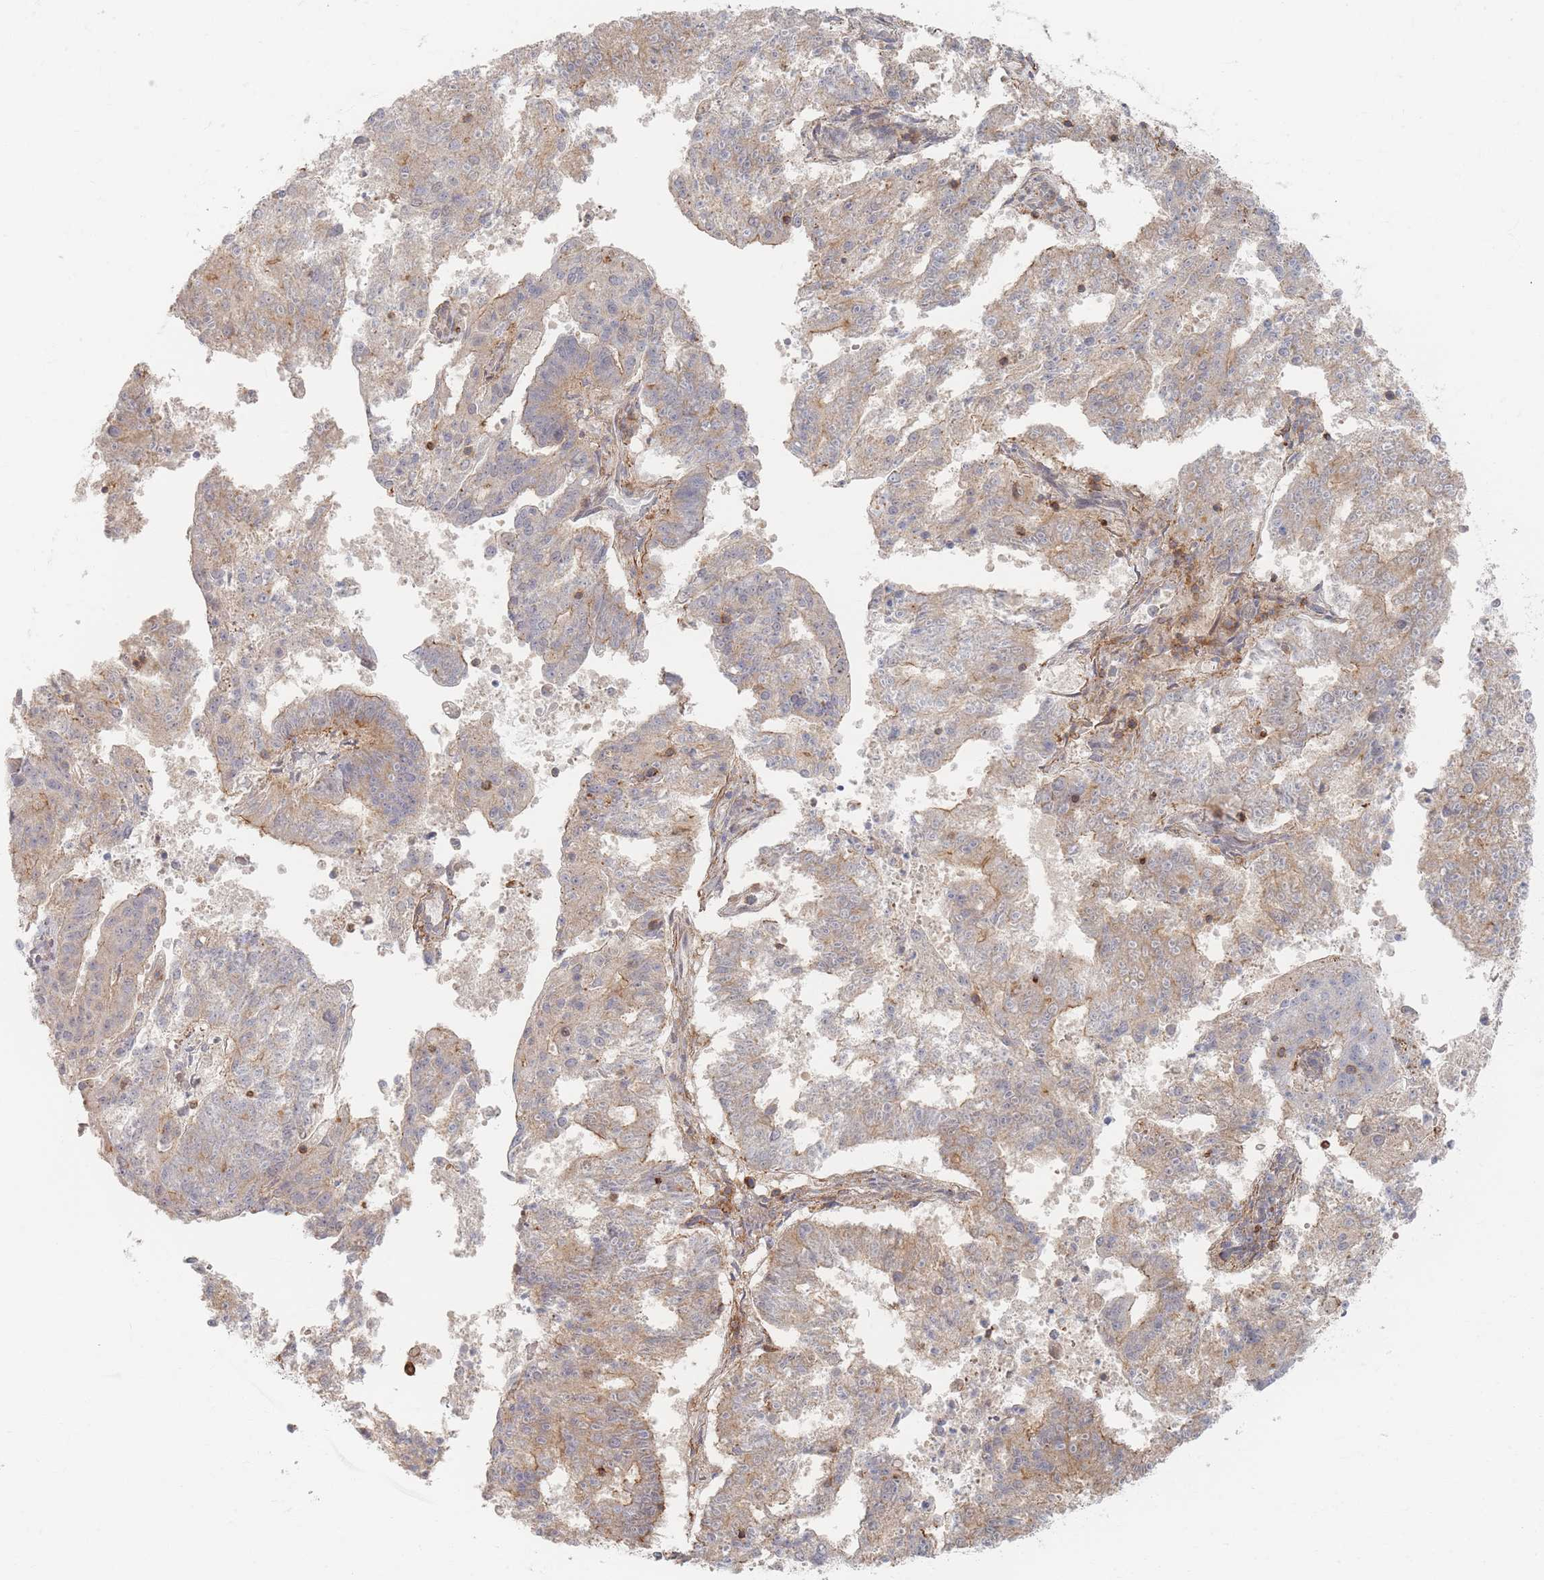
{"staining": {"intensity": "weak", "quantity": "25%-75%", "location": "cytoplasmic/membranous"}, "tissue": "endometrial cancer", "cell_type": "Tumor cells", "image_type": "cancer", "snomed": [{"axis": "morphology", "description": "Adenocarcinoma, NOS"}, {"axis": "topography", "description": "Endometrium"}], "caption": "There is low levels of weak cytoplasmic/membranous expression in tumor cells of endometrial cancer (adenocarcinoma), as demonstrated by immunohistochemical staining (brown color).", "gene": "ZNF852", "patient": {"sex": "female", "age": 82}}